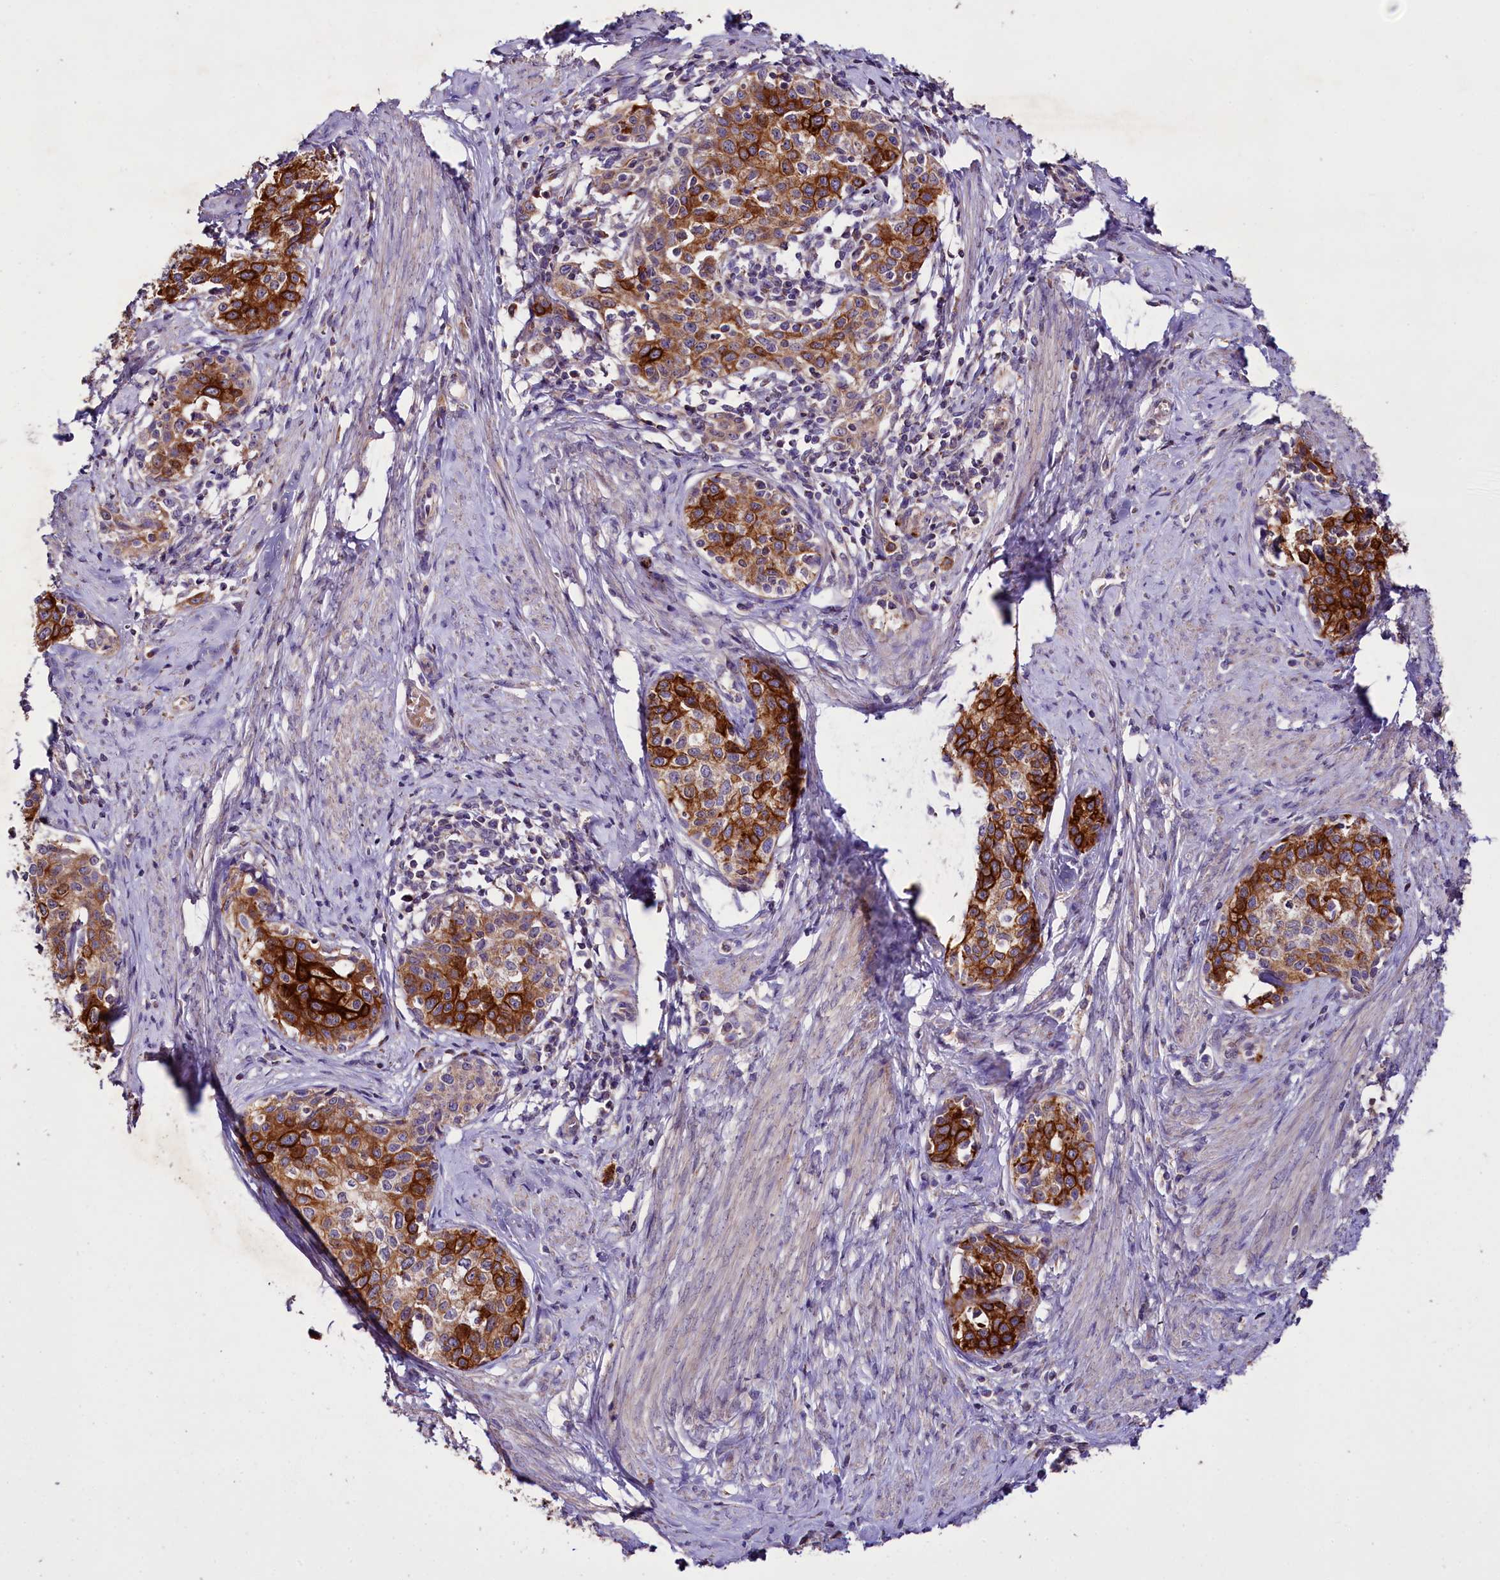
{"staining": {"intensity": "strong", "quantity": ">75%", "location": "cytoplasmic/membranous"}, "tissue": "cervical cancer", "cell_type": "Tumor cells", "image_type": "cancer", "snomed": [{"axis": "morphology", "description": "Squamous cell carcinoma, NOS"}, {"axis": "morphology", "description": "Adenocarcinoma, NOS"}, {"axis": "topography", "description": "Cervix"}], "caption": "This image exhibits immunohistochemistry (IHC) staining of human adenocarcinoma (cervical), with high strong cytoplasmic/membranous staining in about >75% of tumor cells.", "gene": "ZNF45", "patient": {"sex": "female", "age": 52}}